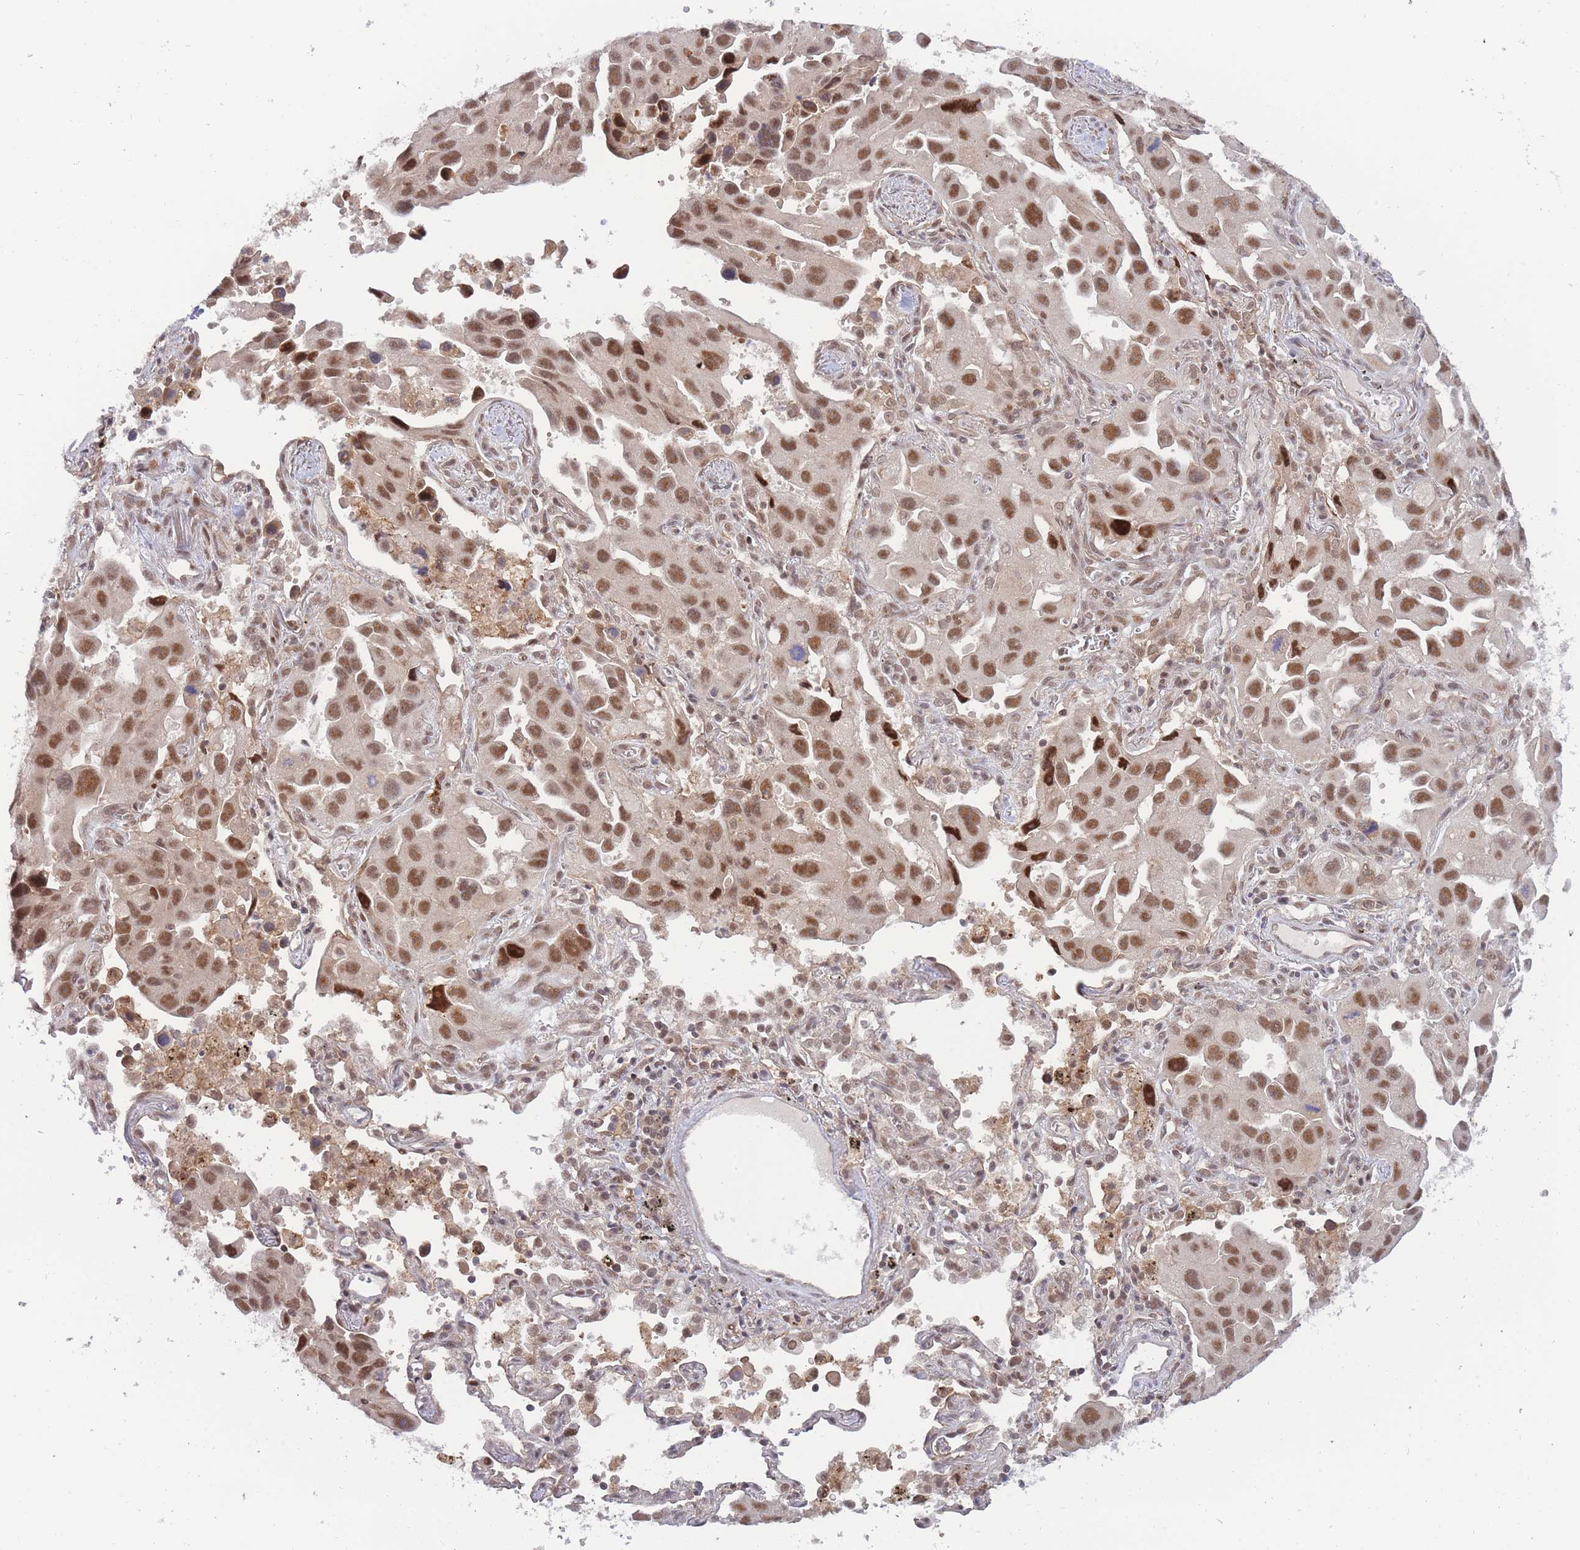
{"staining": {"intensity": "strong", "quantity": ">75%", "location": "nuclear"}, "tissue": "lung cancer", "cell_type": "Tumor cells", "image_type": "cancer", "snomed": [{"axis": "morphology", "description": "Adenocarcinoma, NOS"}, {"axis": "topography", "description": "Lung"}], "caption": "Strong nuclear positivity for a protein is appreciated in approximately >75% of tumor cells of lung cancer (adenocarcinoma) using immunohistochemistry.", "gene": "BOD1L1", "patient": {"sex": "male", "age": 66}}